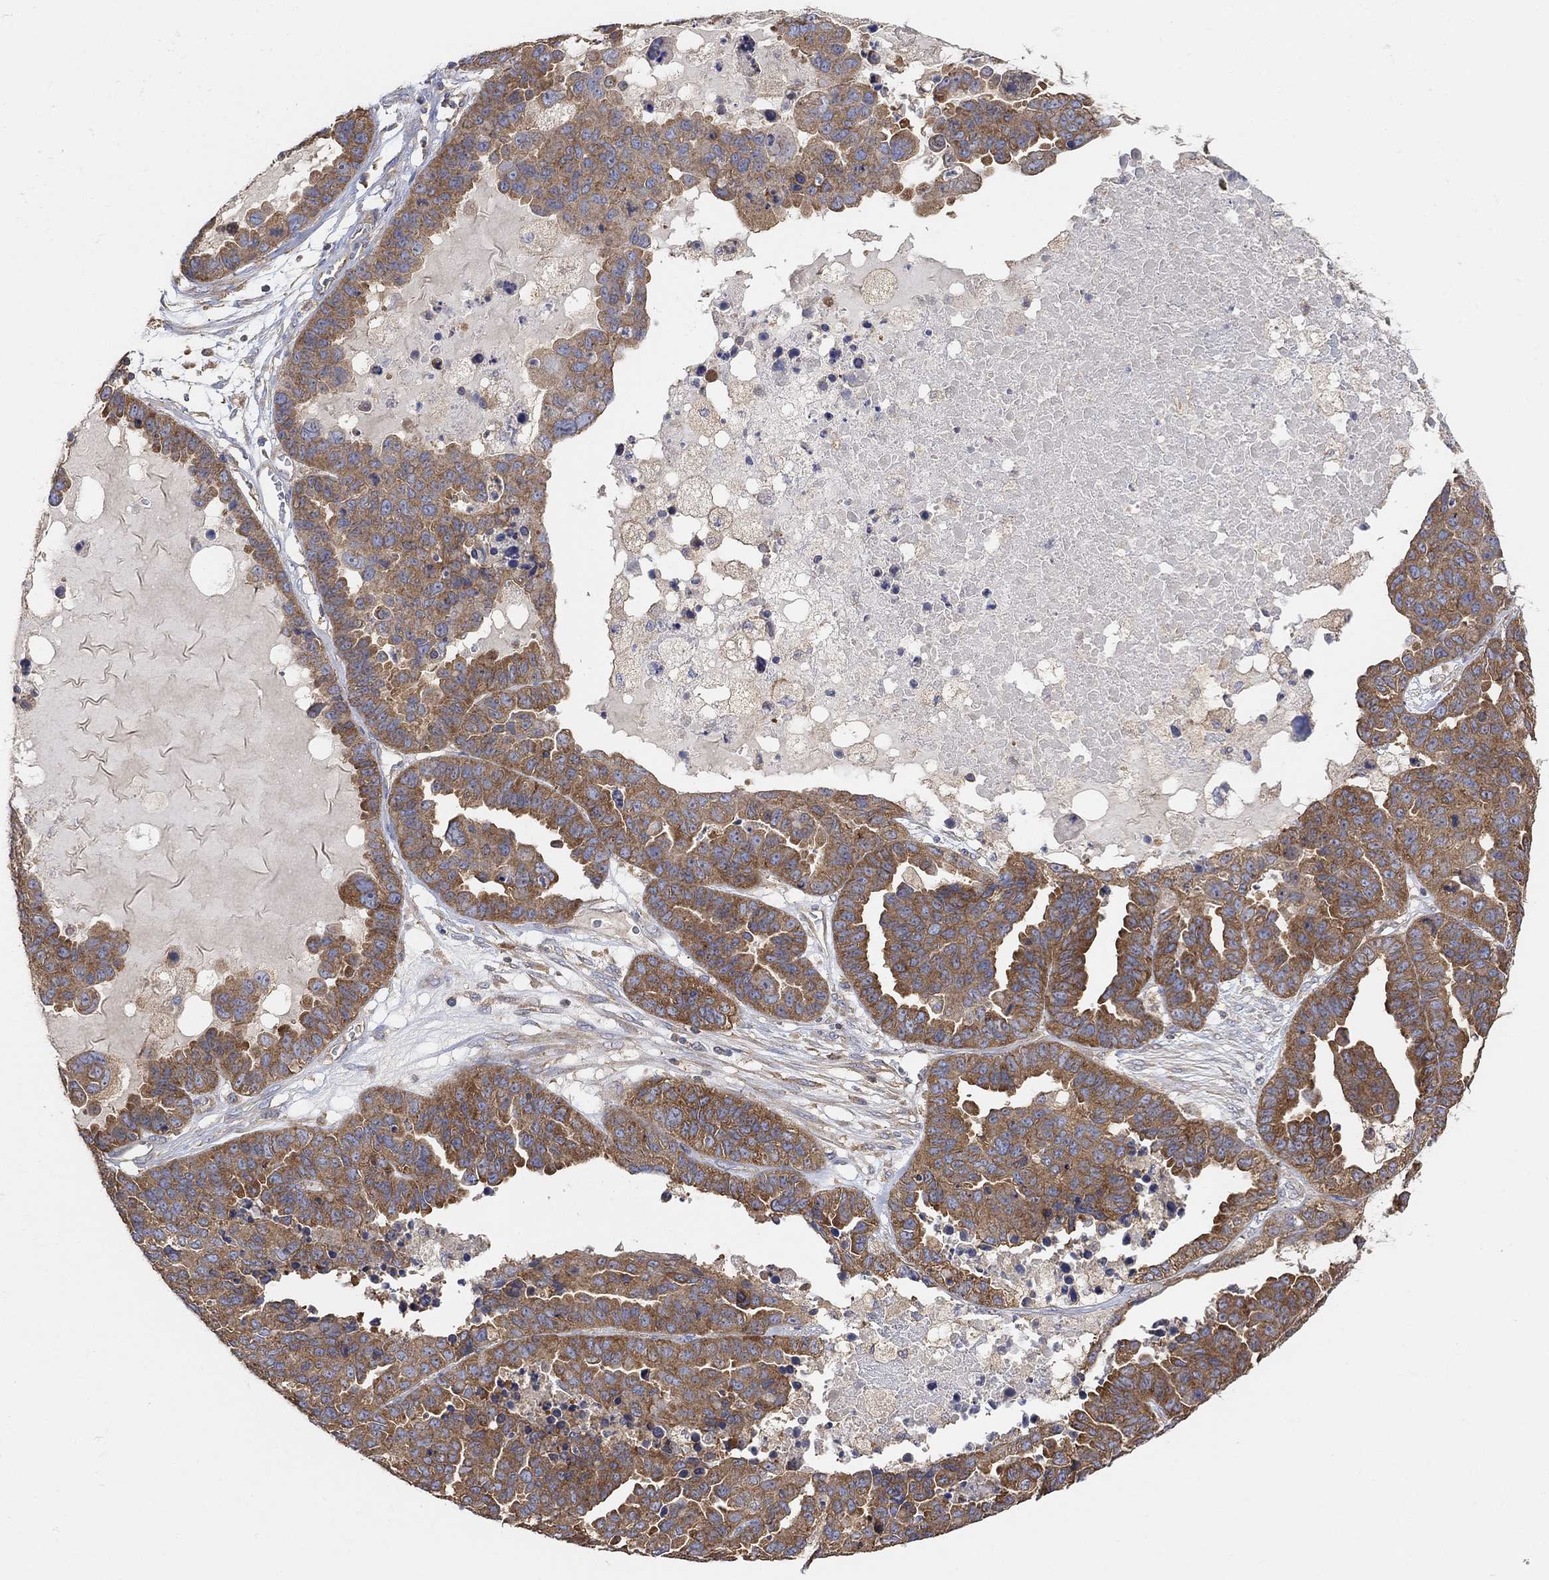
{"staining": {"intensity": "strong", "quantity": ">75%", "location": "cytoplasmic/membranous"}, "tissue": "ovarian cancer", "cell_type": "Tumor cells", "image_type": "cancer", "snomed": [{"axis": "morphology", "description": "Cystadenocarcinoma, serous, NOS"}, {"axis": "topography", "description": "Ovary"}], "caption": "Strong cytoplasmic/membranous expression for a protein is appreciated in about >75% of tumor cells of ovarian serous cystadenocarcinoma using immunohistochemistry.", "gene": "BLOC1S3", "patient": {"sex": "female", "age": 87}}